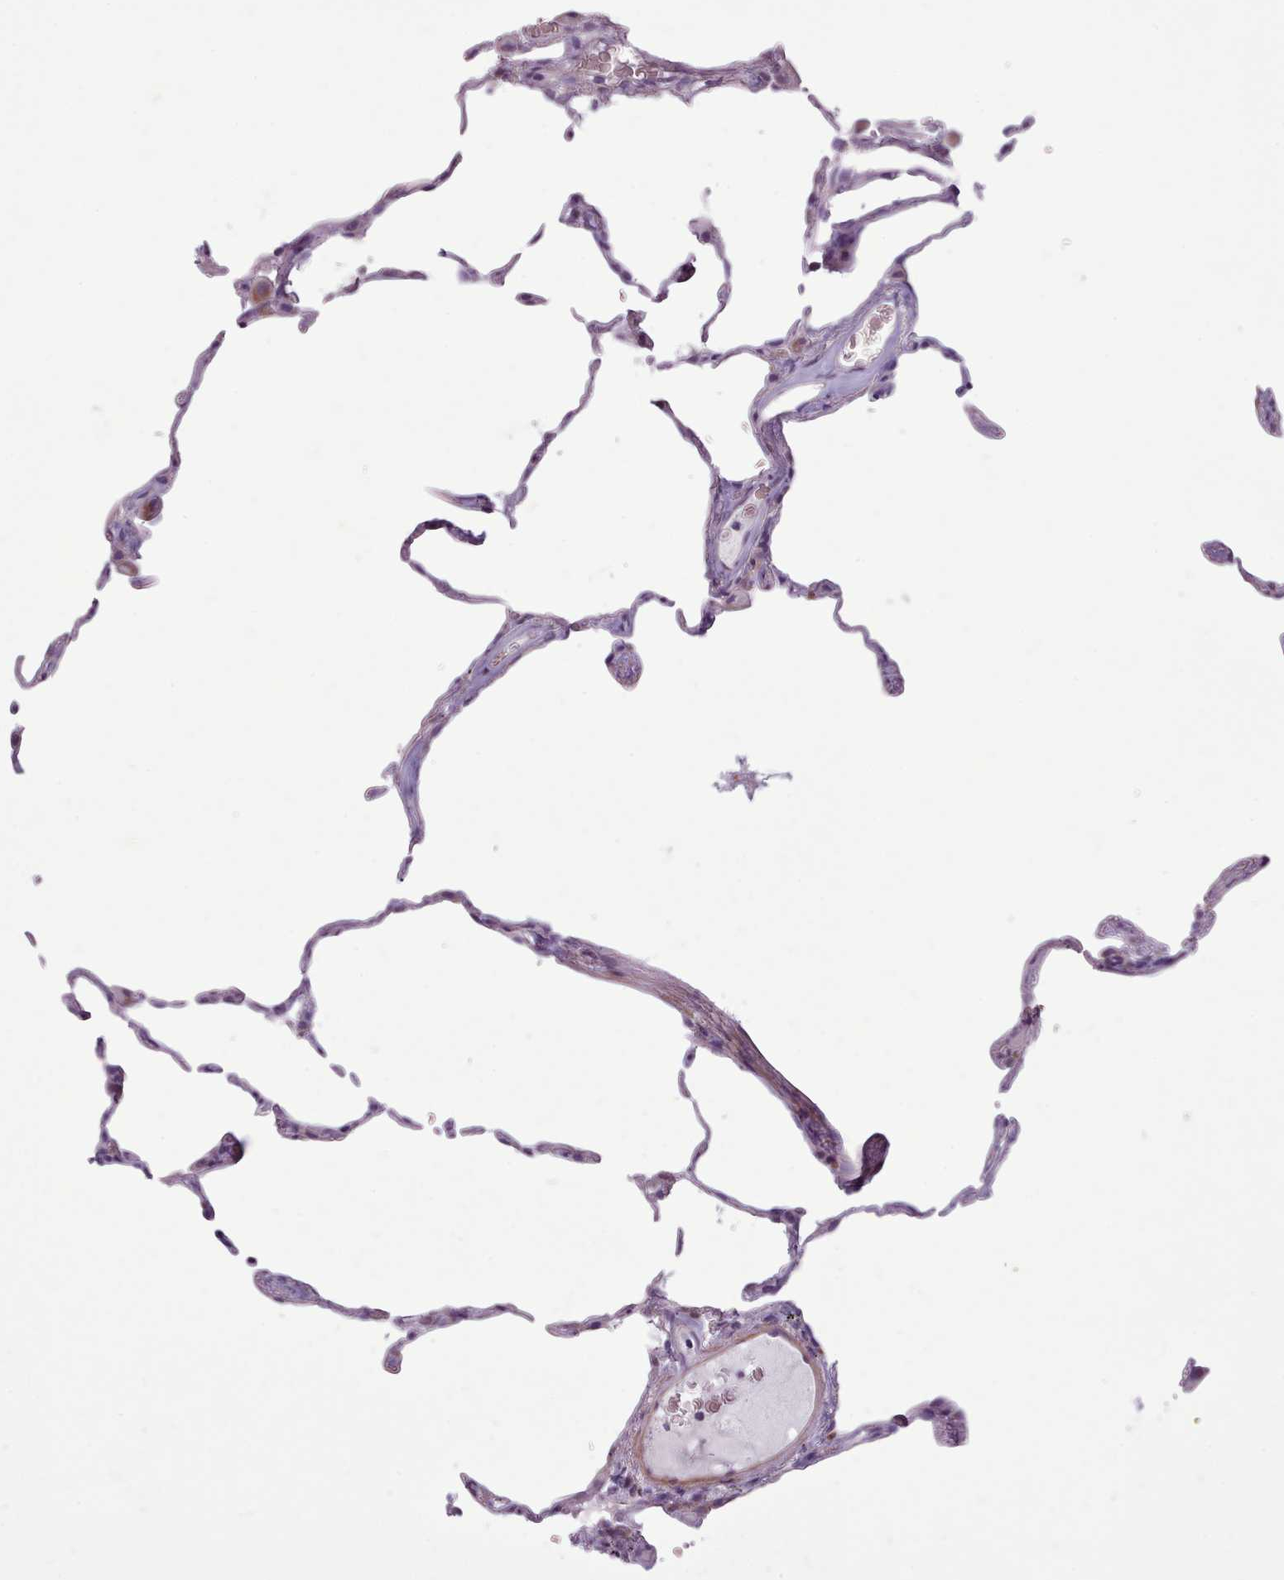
{"staining": {"intensity": "negative", "quantity": "none", "location": "none"}, "tissue": "lung", "cell_type": "Alveolar cells", "image_type": "normal", "snomed": [{"axis": "morphology", "description": "Normal tissue, NOS"}, {"axis": "topography", "description": "Lung"}], "caption": "Lung was stained to show a protein in brown. There is no significant expression in alveolar cells. (DAB immunohistochemistry, high magnification).", "gene": "AVL9", "patient": {"sex": "female", "age": 57}}